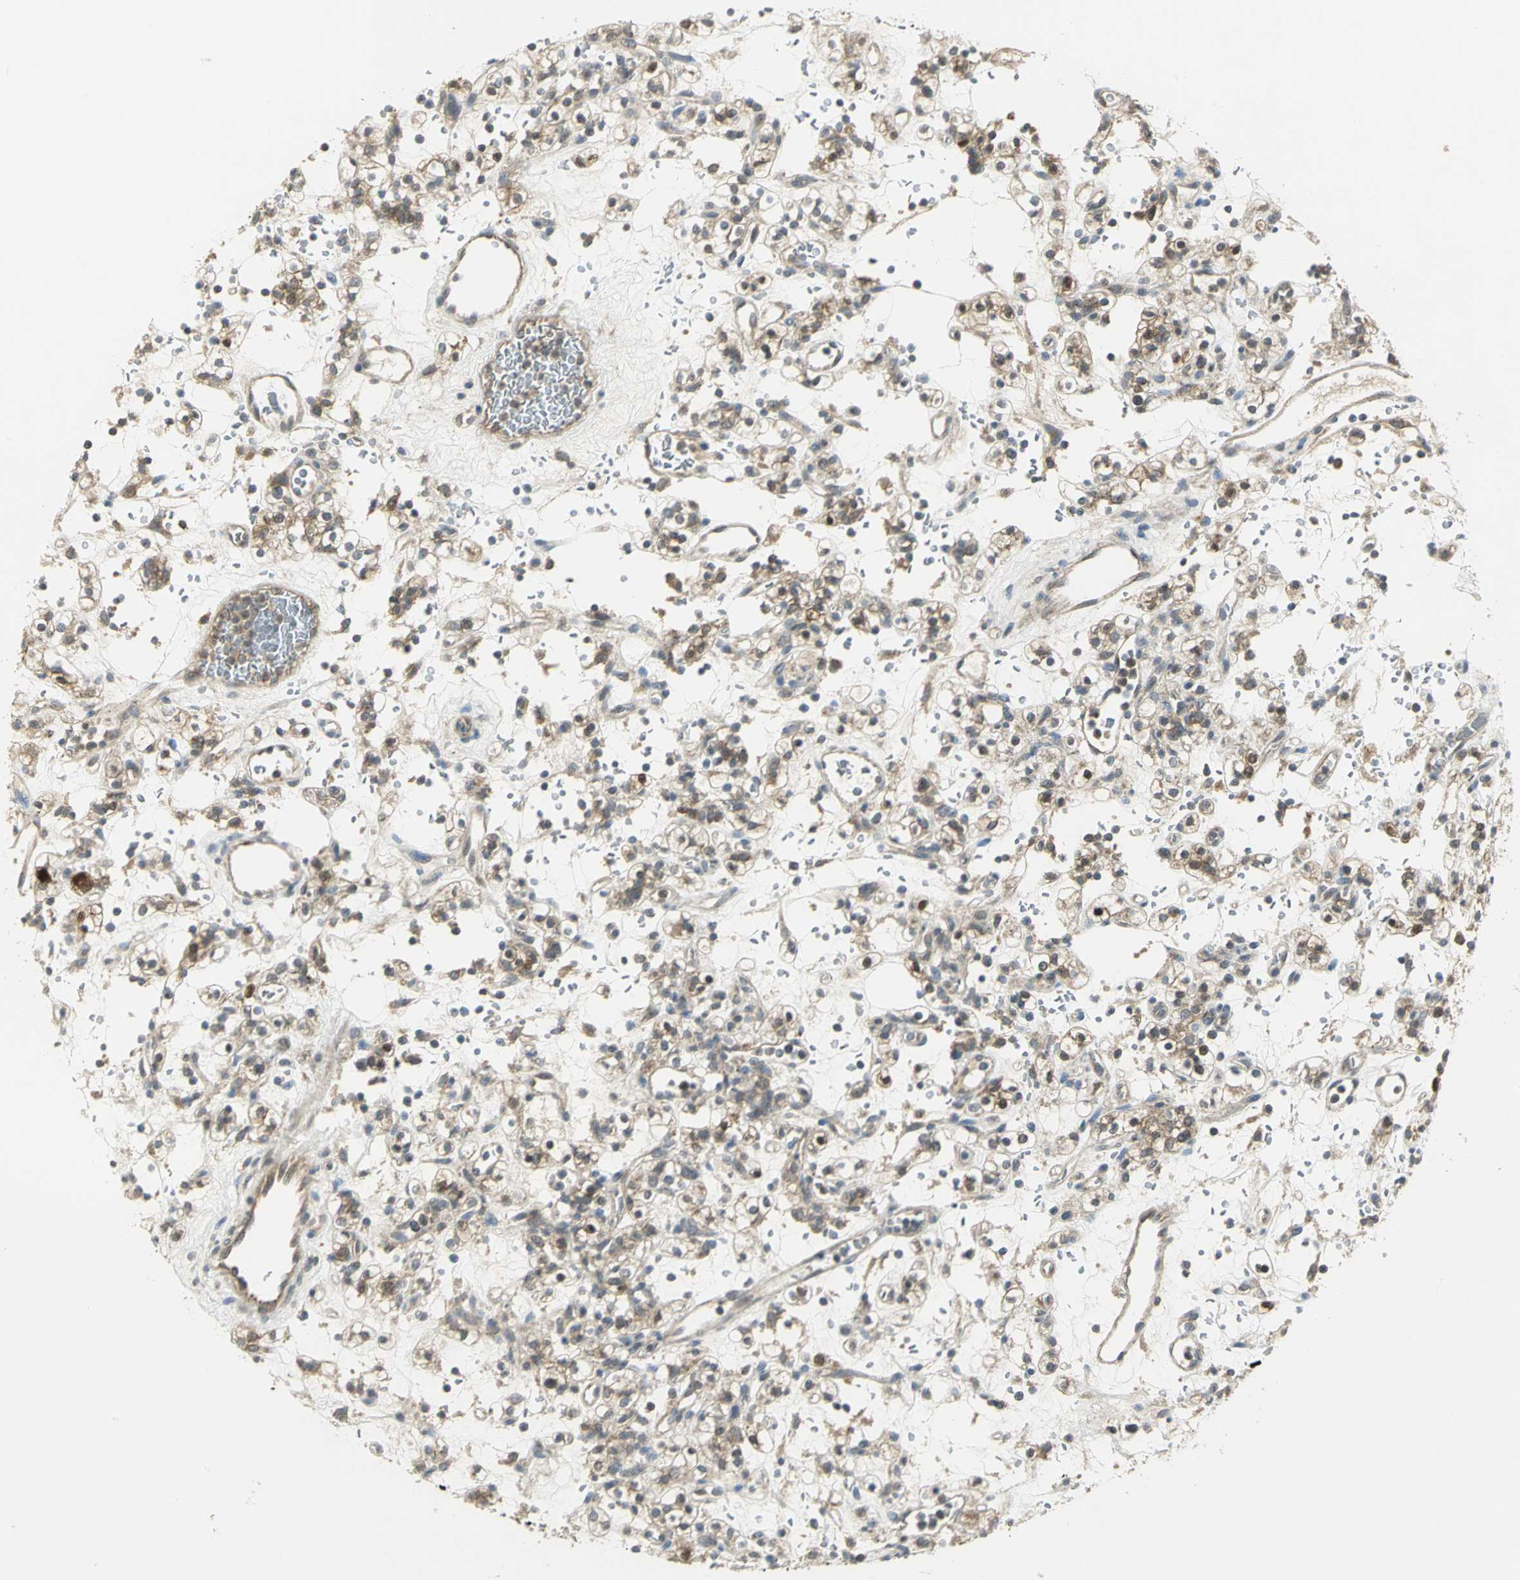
{"staining": {"intensity": "moderate", "quantity": ">75%", "location": "cytoplasmic/membranous"}, "tissue": "renal cancer", "cell_type": "Tumor cells", "image_type": "cancer", "snomed": [{"axis": "morphology", "description": "Normal tissue, NOS"}, {"axis": "morphology", "description": "Adenocarcinoma, NOS"}, {"axis": "topography", "description": "Kidney"}], "caption": "A micrograph of human renal cancer stained for a protein displays moderate cytoplasmic/membranous brown staining in tumor cells.", "gene": "MAPK8IP3", "patient": {"sex": "female", "age": 72}}